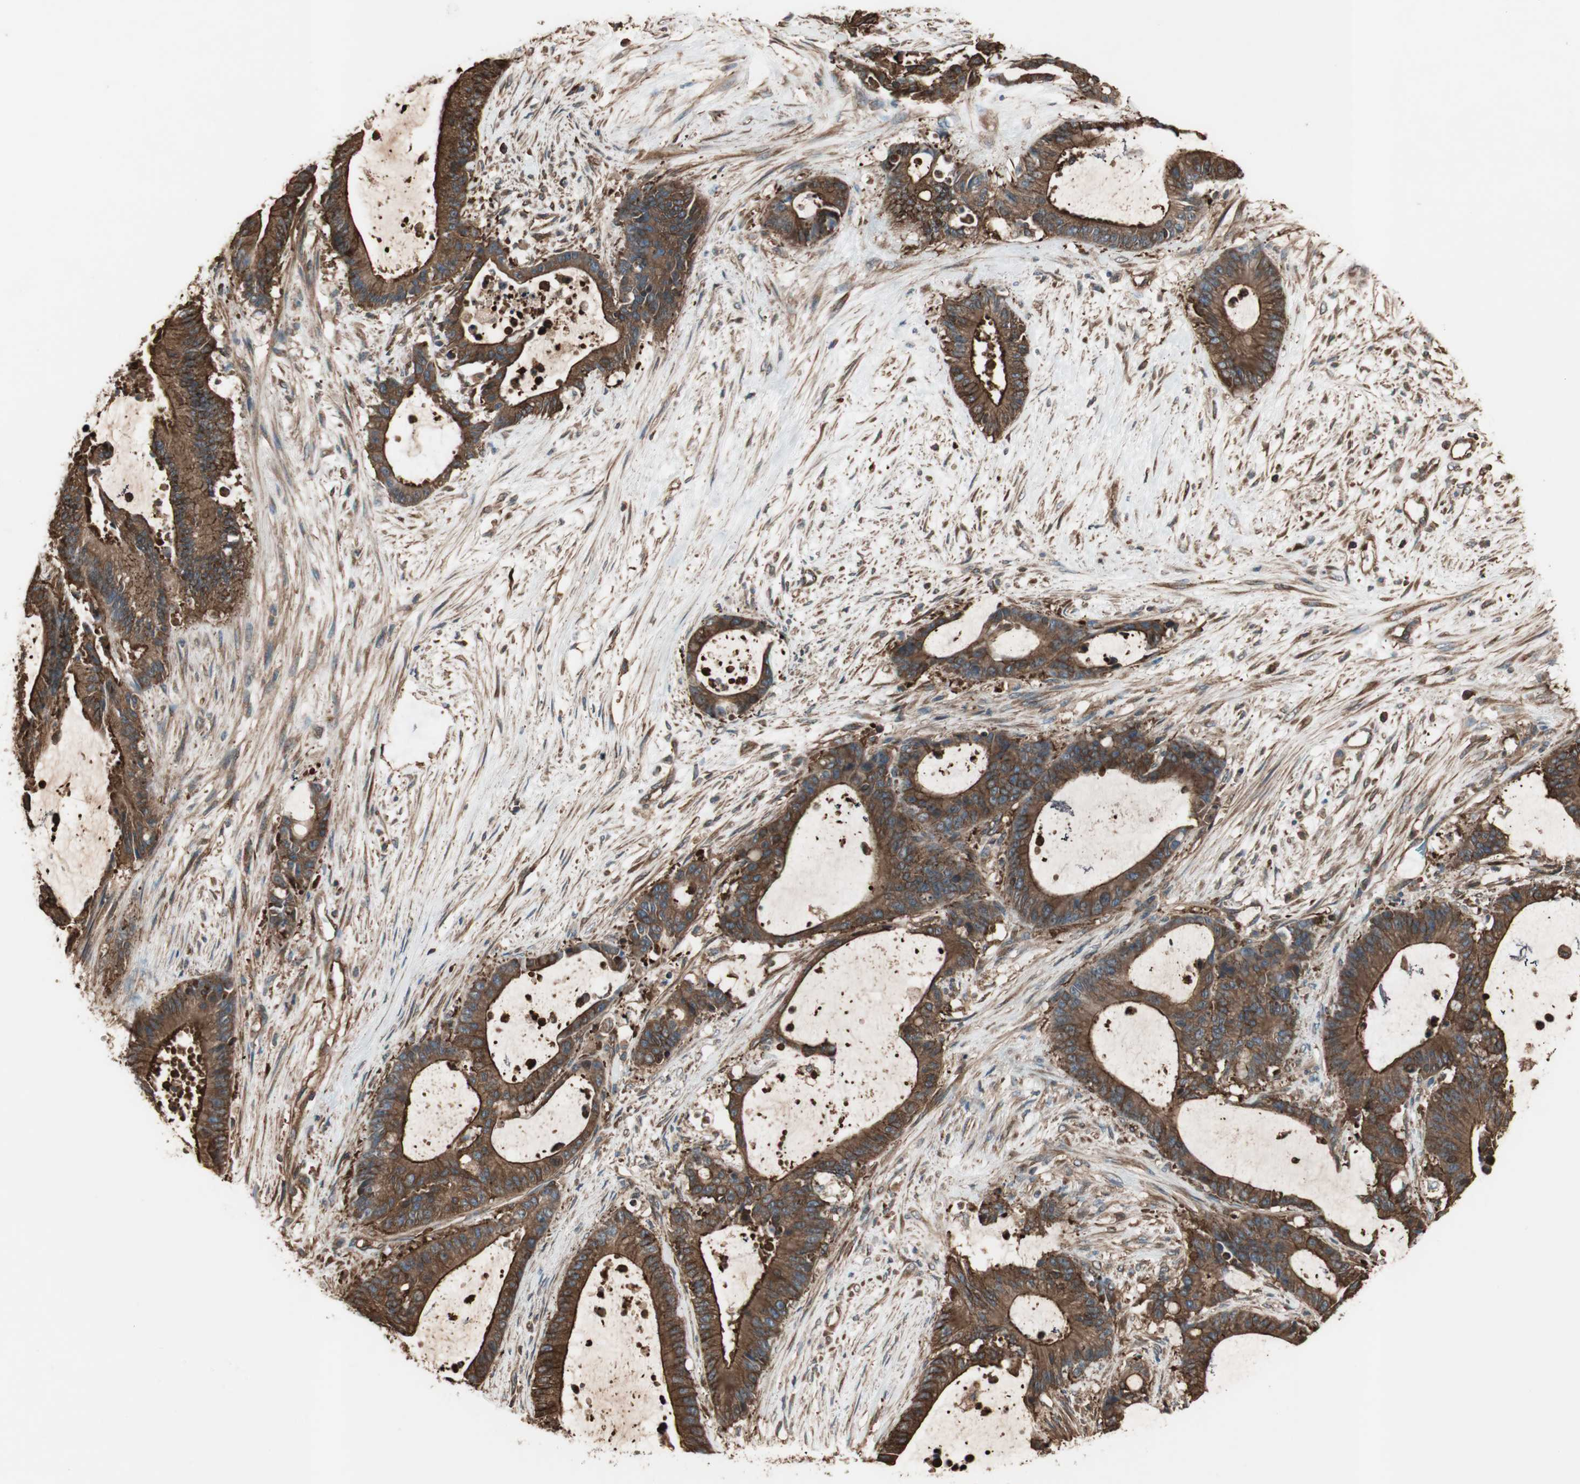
{"staining": {"intensity": "strong", "quantity": ">75%", "location": "cytoplasmic/membranous"}, "tissue": "liver cancer", "cell_type": "Tumor cells", "image_type": "cancer", "snomed": [{"axis": "morphology", "description": "Cholangiocarcinoma"}, {"axis": "topography", "description": "Liver"}], "caption": "IHC photomicrograph of human liver cancer (cholangiocarcinoma) stained for a protein (brown), which reveals high levels of strong cytoplasmic/membranous staining in about >75% of tumor cells.", "gene": "TCP11L1", "patient": {"sex": "female", "age": 73}}